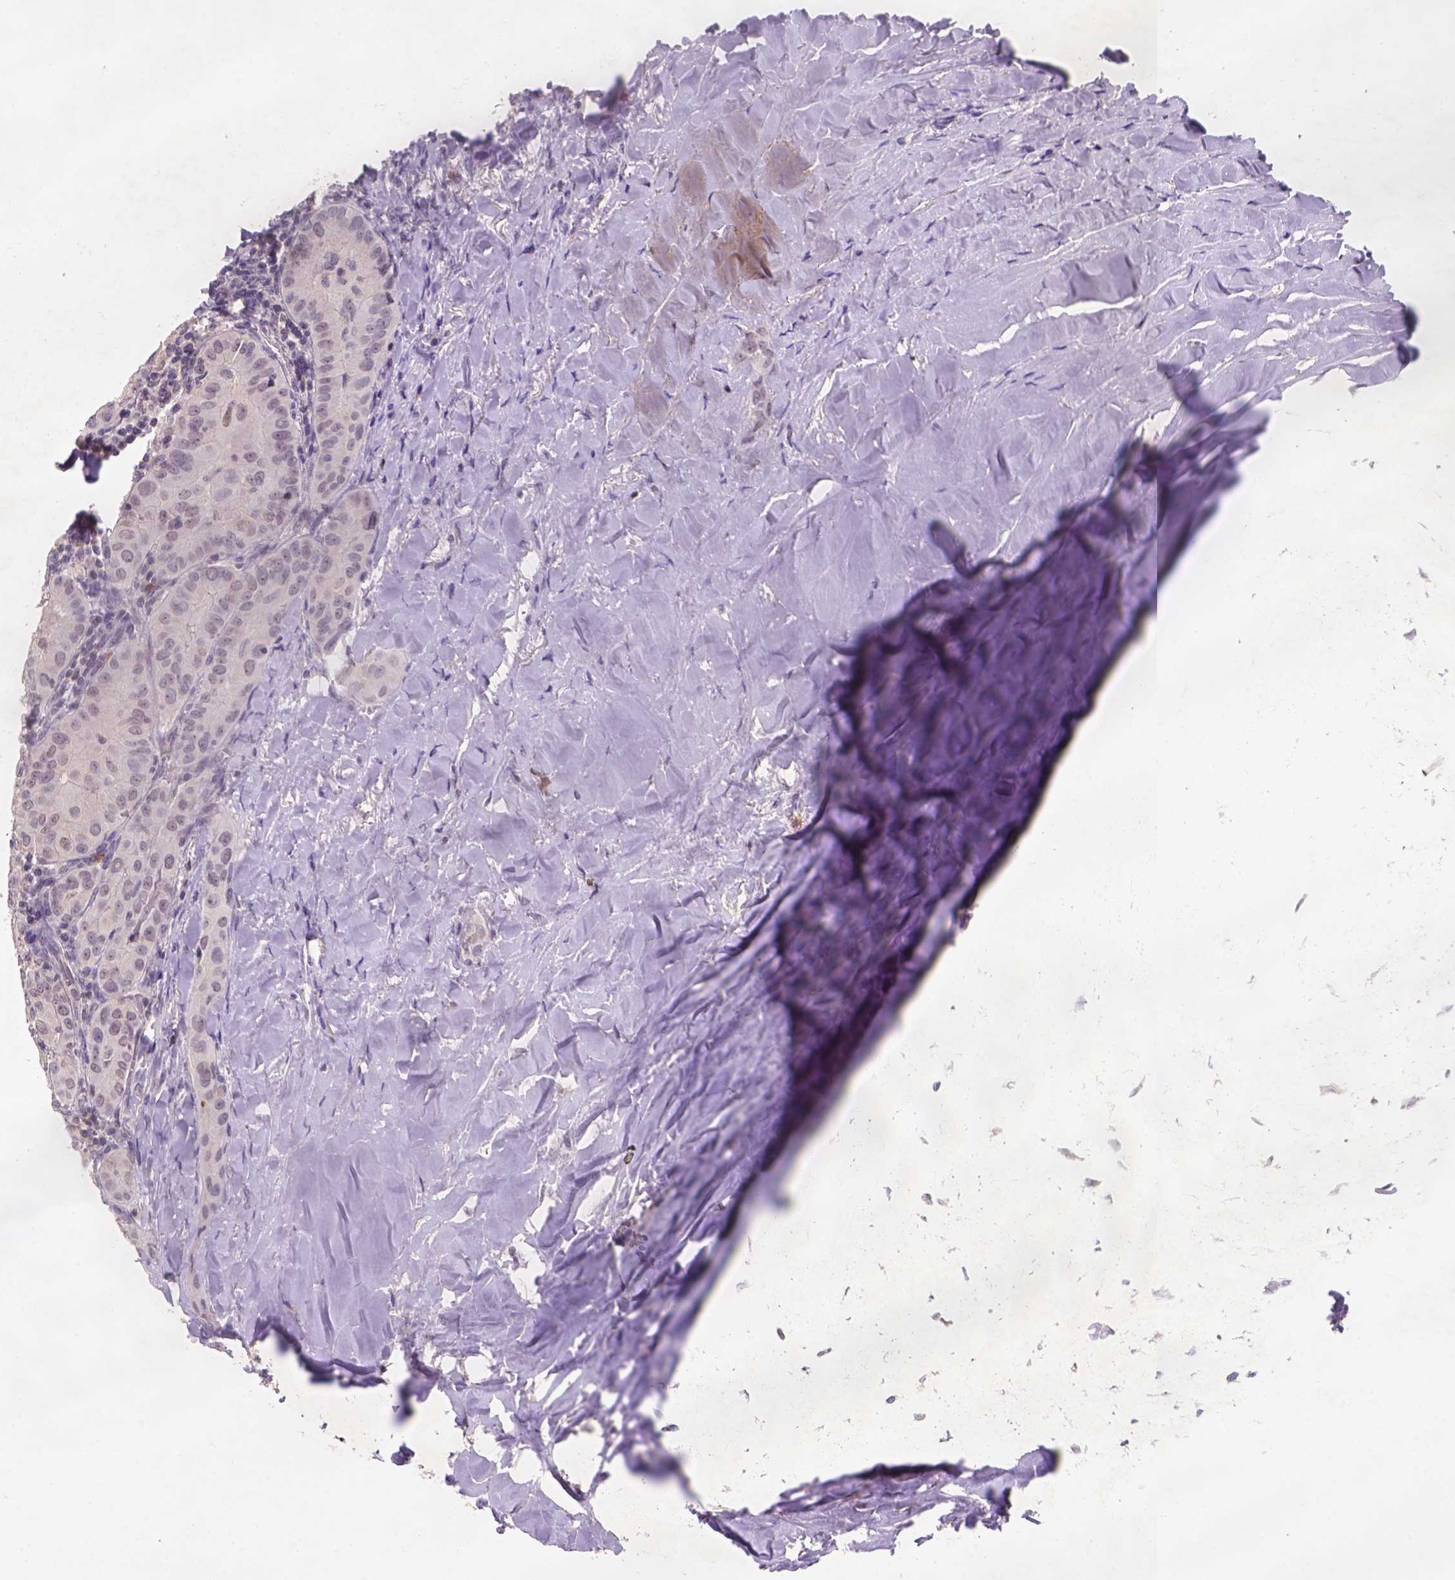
{"staining": {"intensity": "weak", "quantity": ">75%", "location": "cytoplasmic/membranous,nuclear"}, "tissue": "thyroid cancer", "cell_type": "Tumor cells", "image_type": "cancer", "snomed": [{"axis": "morphology", "description": "Papillary adenocarcinoma, NOS"}, {"axis": "topography", "description": "Thyroid gland"}], "caption": "Thyroid papillary adenocarcinoma tissue shows weak cytoplasmic/membranous and nuclear positivity in approximately >75% of tumor cells Using DAB (brown) and hematoxylin (blue) stains, captured at high magnification using brightfield microscopy.", "gene": "SCML4", "patient": {"sex": "female", "age": 37}}